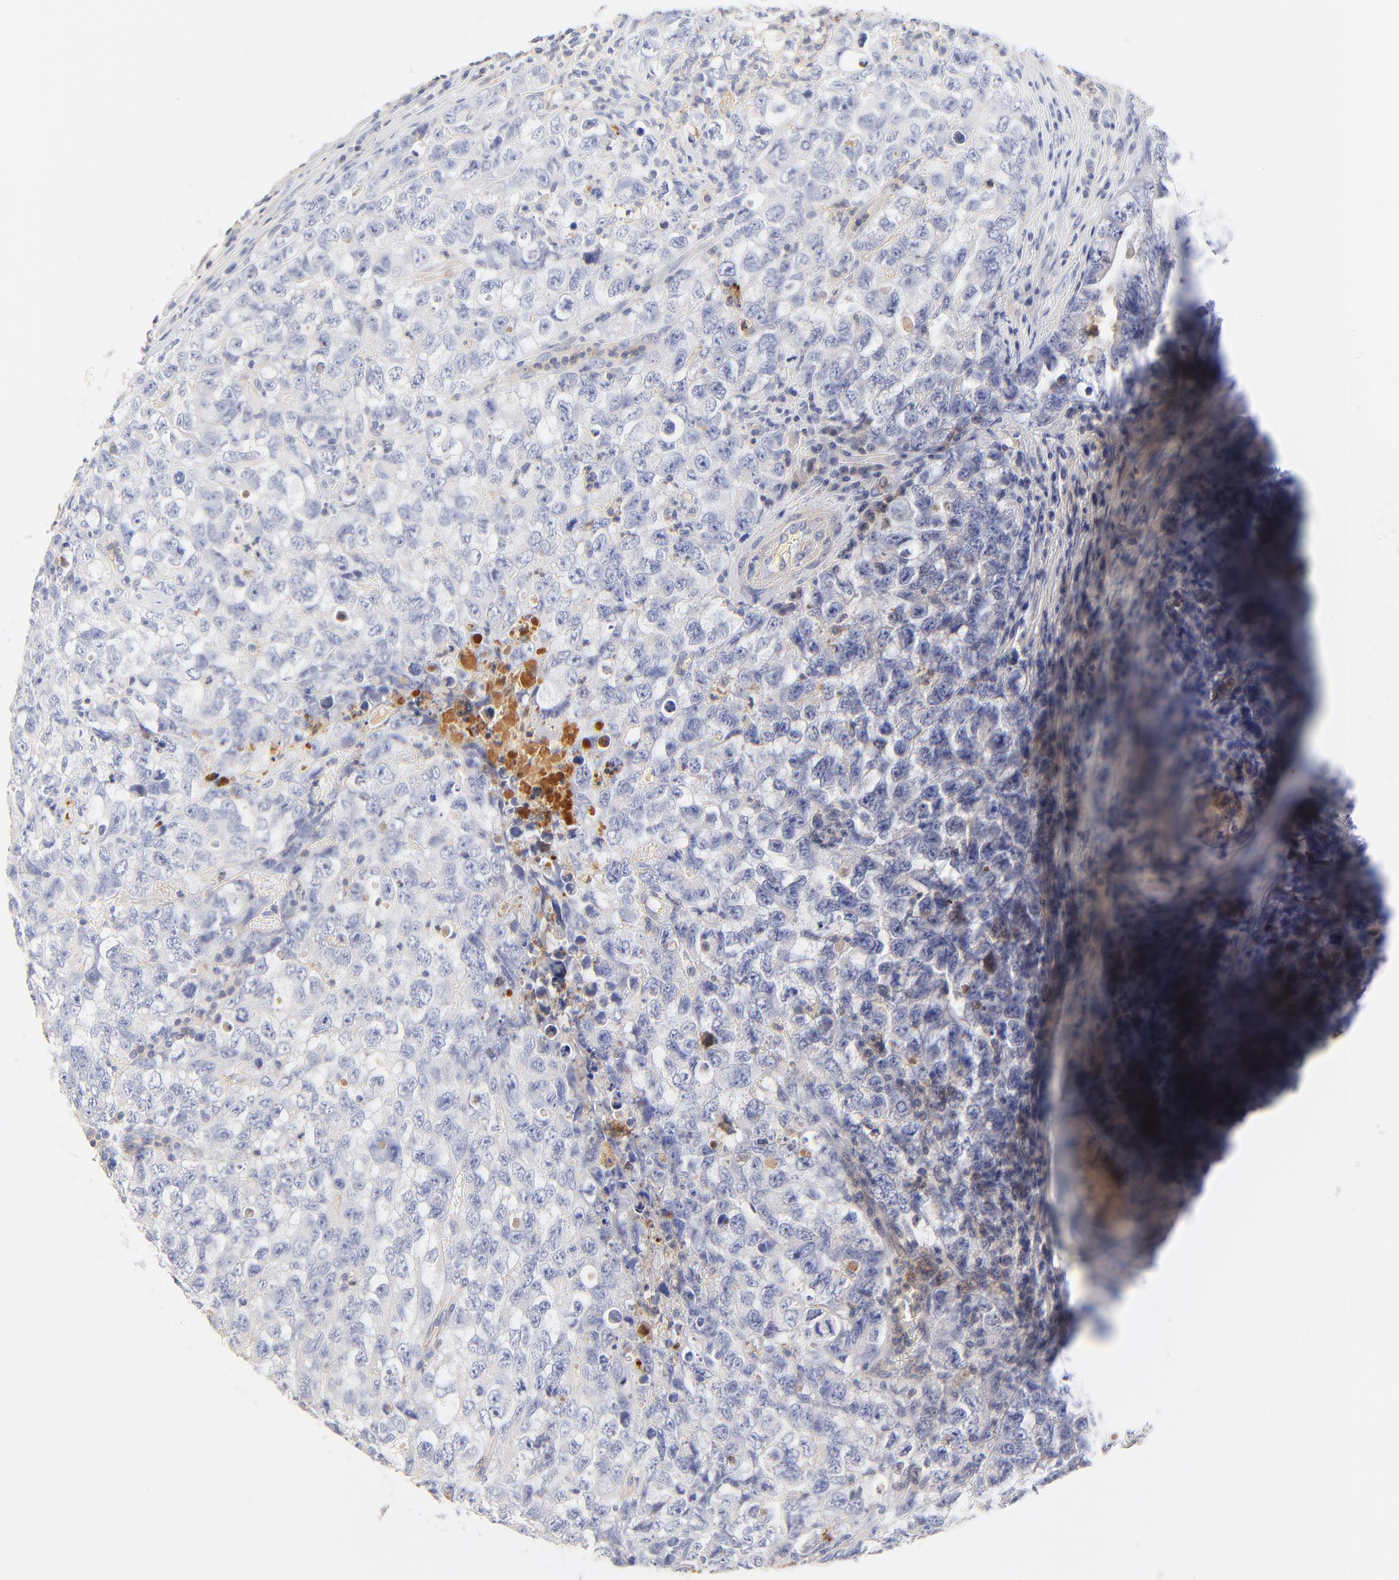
{"staining": {"intensity": "negative", "quantity": "none", "location": "none"}, "tissue": "testis cancer", "cell_type": "Tumor cells", "image_type": "cancer", "snomed": [{"axis": "morphology", "description": "Carcinoma, Embryonal, NOS"}, {"axis": "topography", "description": "Testis"}], "caption": "An immunohistochemistry (IHC) micrograph of embryonal carcinoma (testis) is shown. There is no staining in tumor cells of embryonal carcinoma (testis).", "gene": "MDGA2", "patient": {"sex": "male", "age": 31}}